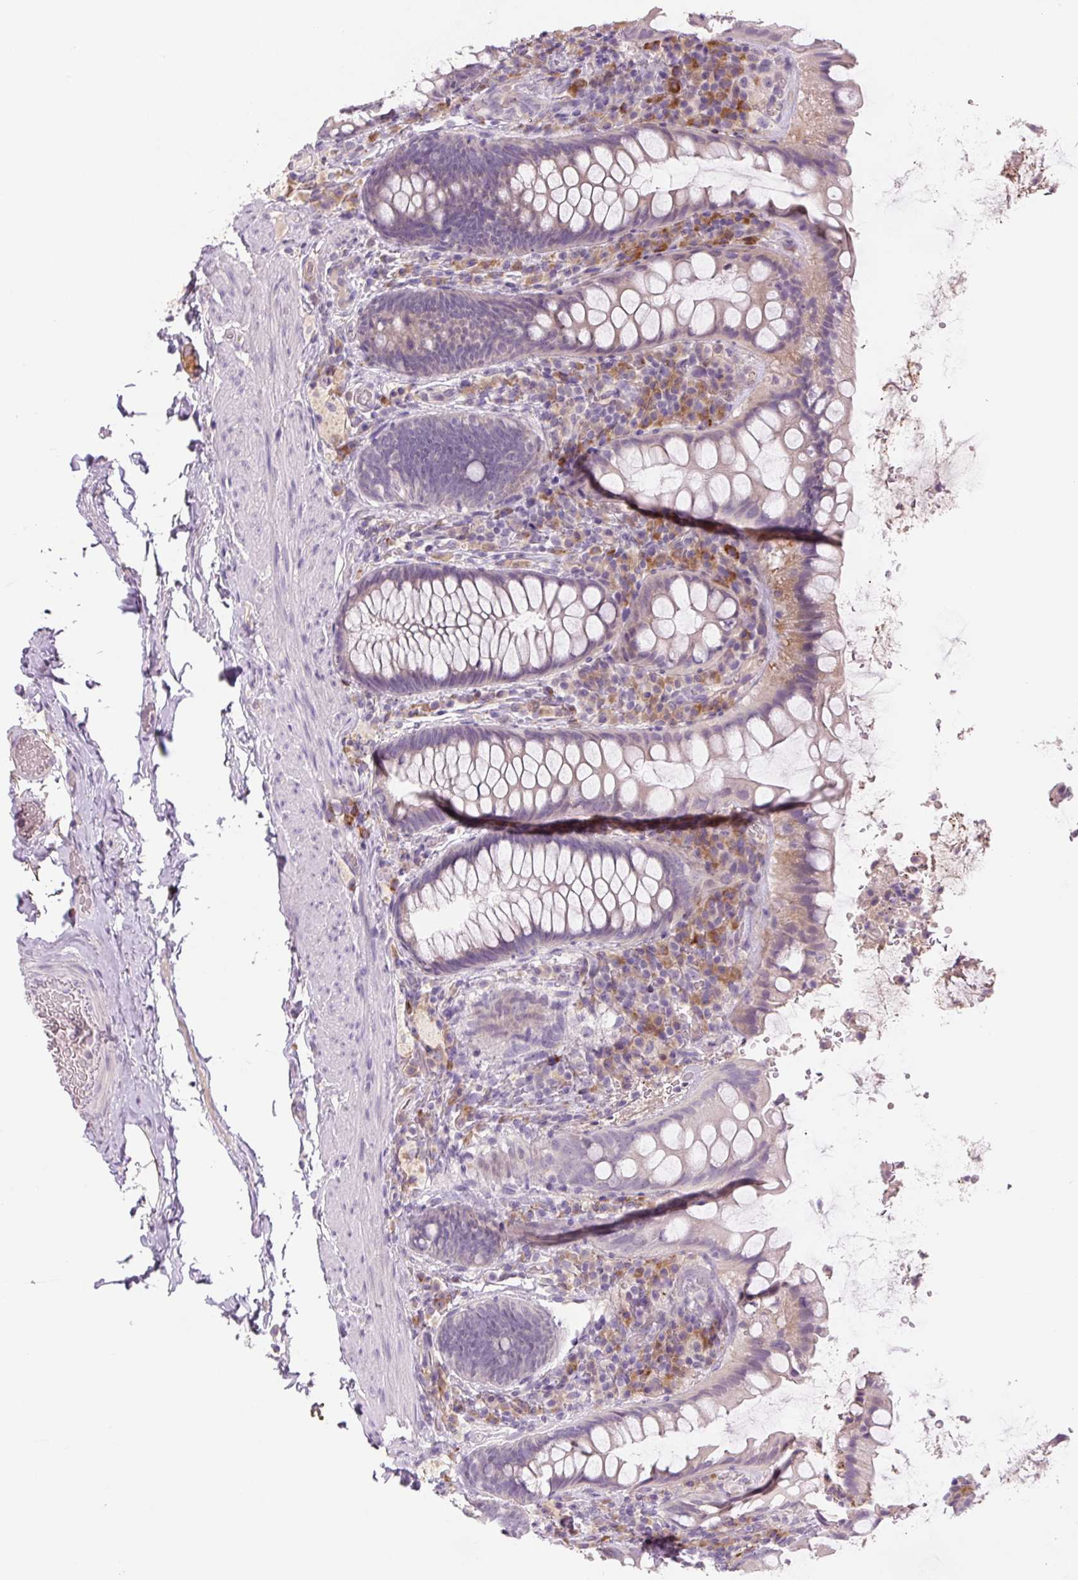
{"staining": {"intensity": "moderate", "quantity": "<25%", "location": "cytoplasmic/membranous"}, "tissue": "rectum", "cell_type": "Glandular cells", "image_type": "normal", "snomed": [{"axis": "morphology", "description": "Normal tissue, NOS"}, {"axis": "topography", "description": "Rectum"}], "caption": "Immunohistochemical staining of normal rectum demonstrates low levels of moderate cytoplasmic/membranous expression in approximately <25% of glandular cells. (IHC, brightfield microscopy, high magnification).", "gene": "TMEM100", "patient": {"sex": "female", "age": 69}}